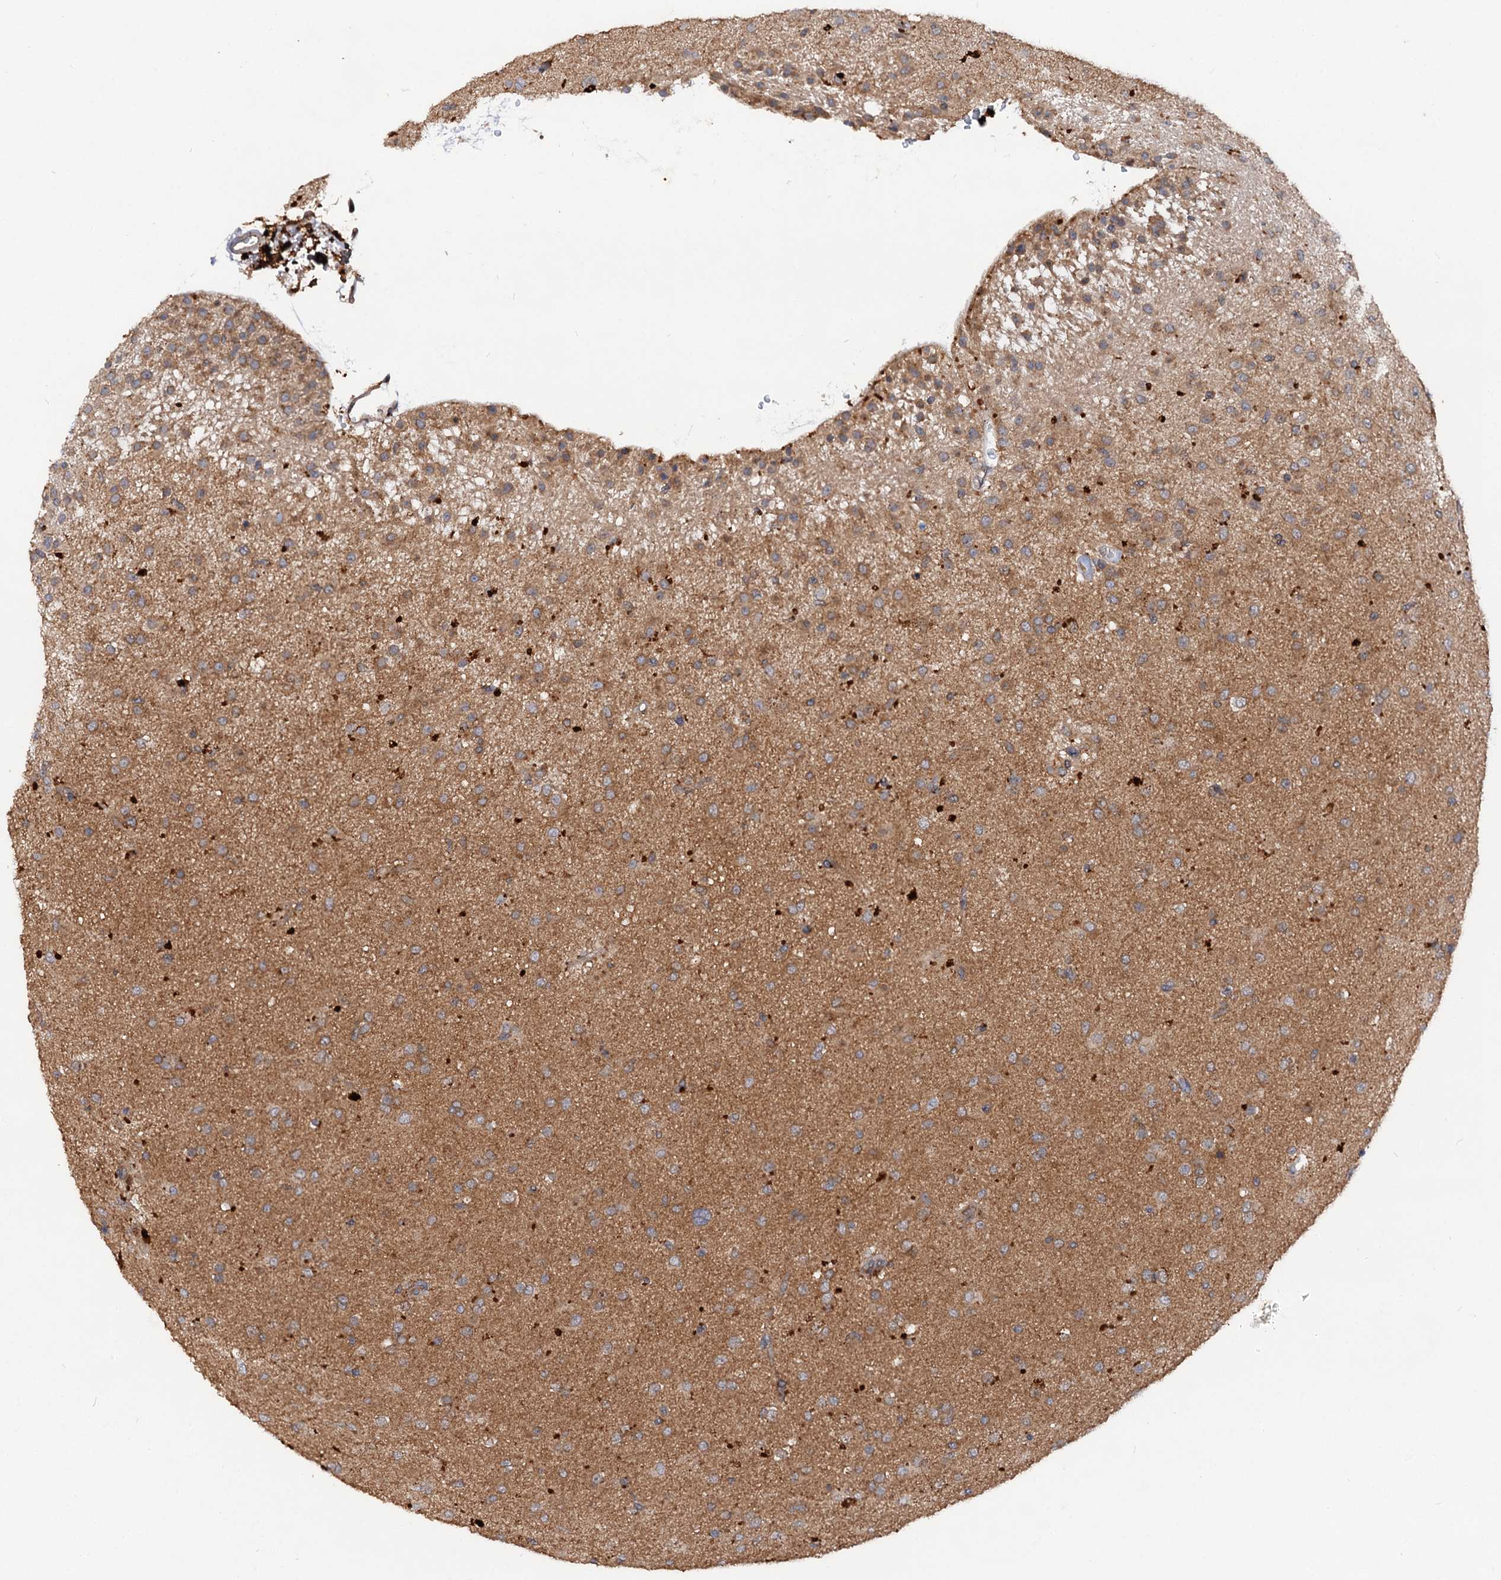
{"staining": {"intensity": "moderate", "quantity": ">75%", "location": "cytoplasmic/membranous"}, "tissue": "glioma", "cell_type": "Tumor cells", "image_type": "cancer", "snomed": [{"axis": "morphology", "description": "Glioma, malignant, Low grade"}, {"axis": "topography", "description": "Brain"}], "caption": "A medium amount of moderate cytoplasmic/membranous staining is identified in about >75% of tumor cells in malignant low-grade glioma tissue. (Stains: DAB (3,3'-diaminobenzidine) in brown, nuclei in blue, Microscopy: brightfield microscopy at high magnification).", "gene": "VPS29", "patient": {"sex": "male", "age": 65}}